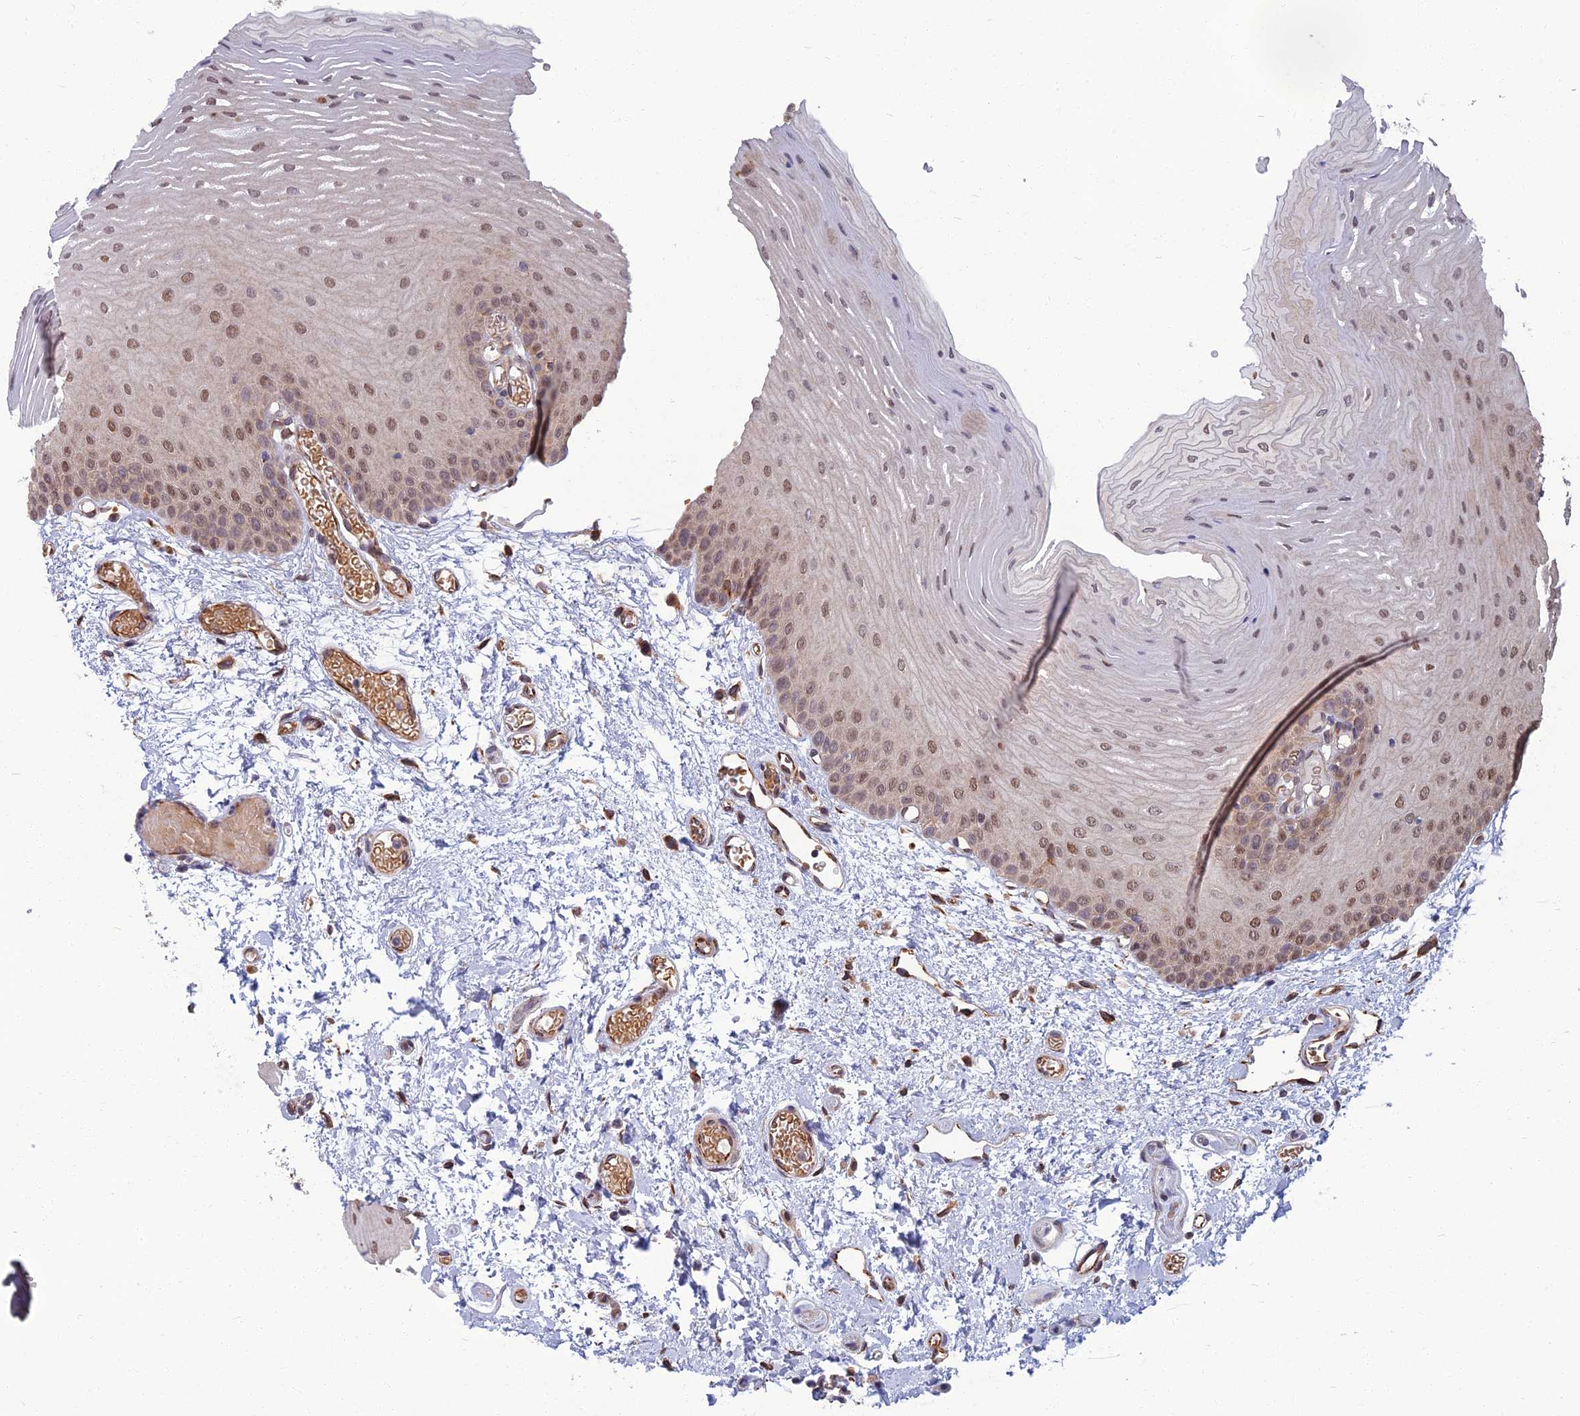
{"staining": {"intensity": "moderate", "quantity": "<25%", "location": "nuclear"}, "tissue": "oral mucosa", "cell_type": "Squamous epithelial cells", "image_type": "normal", "snomed": [{"axis": "morphology", "description": "Normal tissue, NOS"}, {"axis": "topography", "description": "Oral tissue"}], "caption": "Immunohistochemistry micrograph of benign oral mucosa: oral mucosa stained using immunohistochemistry (IHC) exhibits low levels of moderate protein expression localized specifically in the nuclear of squamous epithelial cells, appearing as a nuclear brown color.", "gene": "NR4A3", "patient": {"sex": "female", "age": 70}}